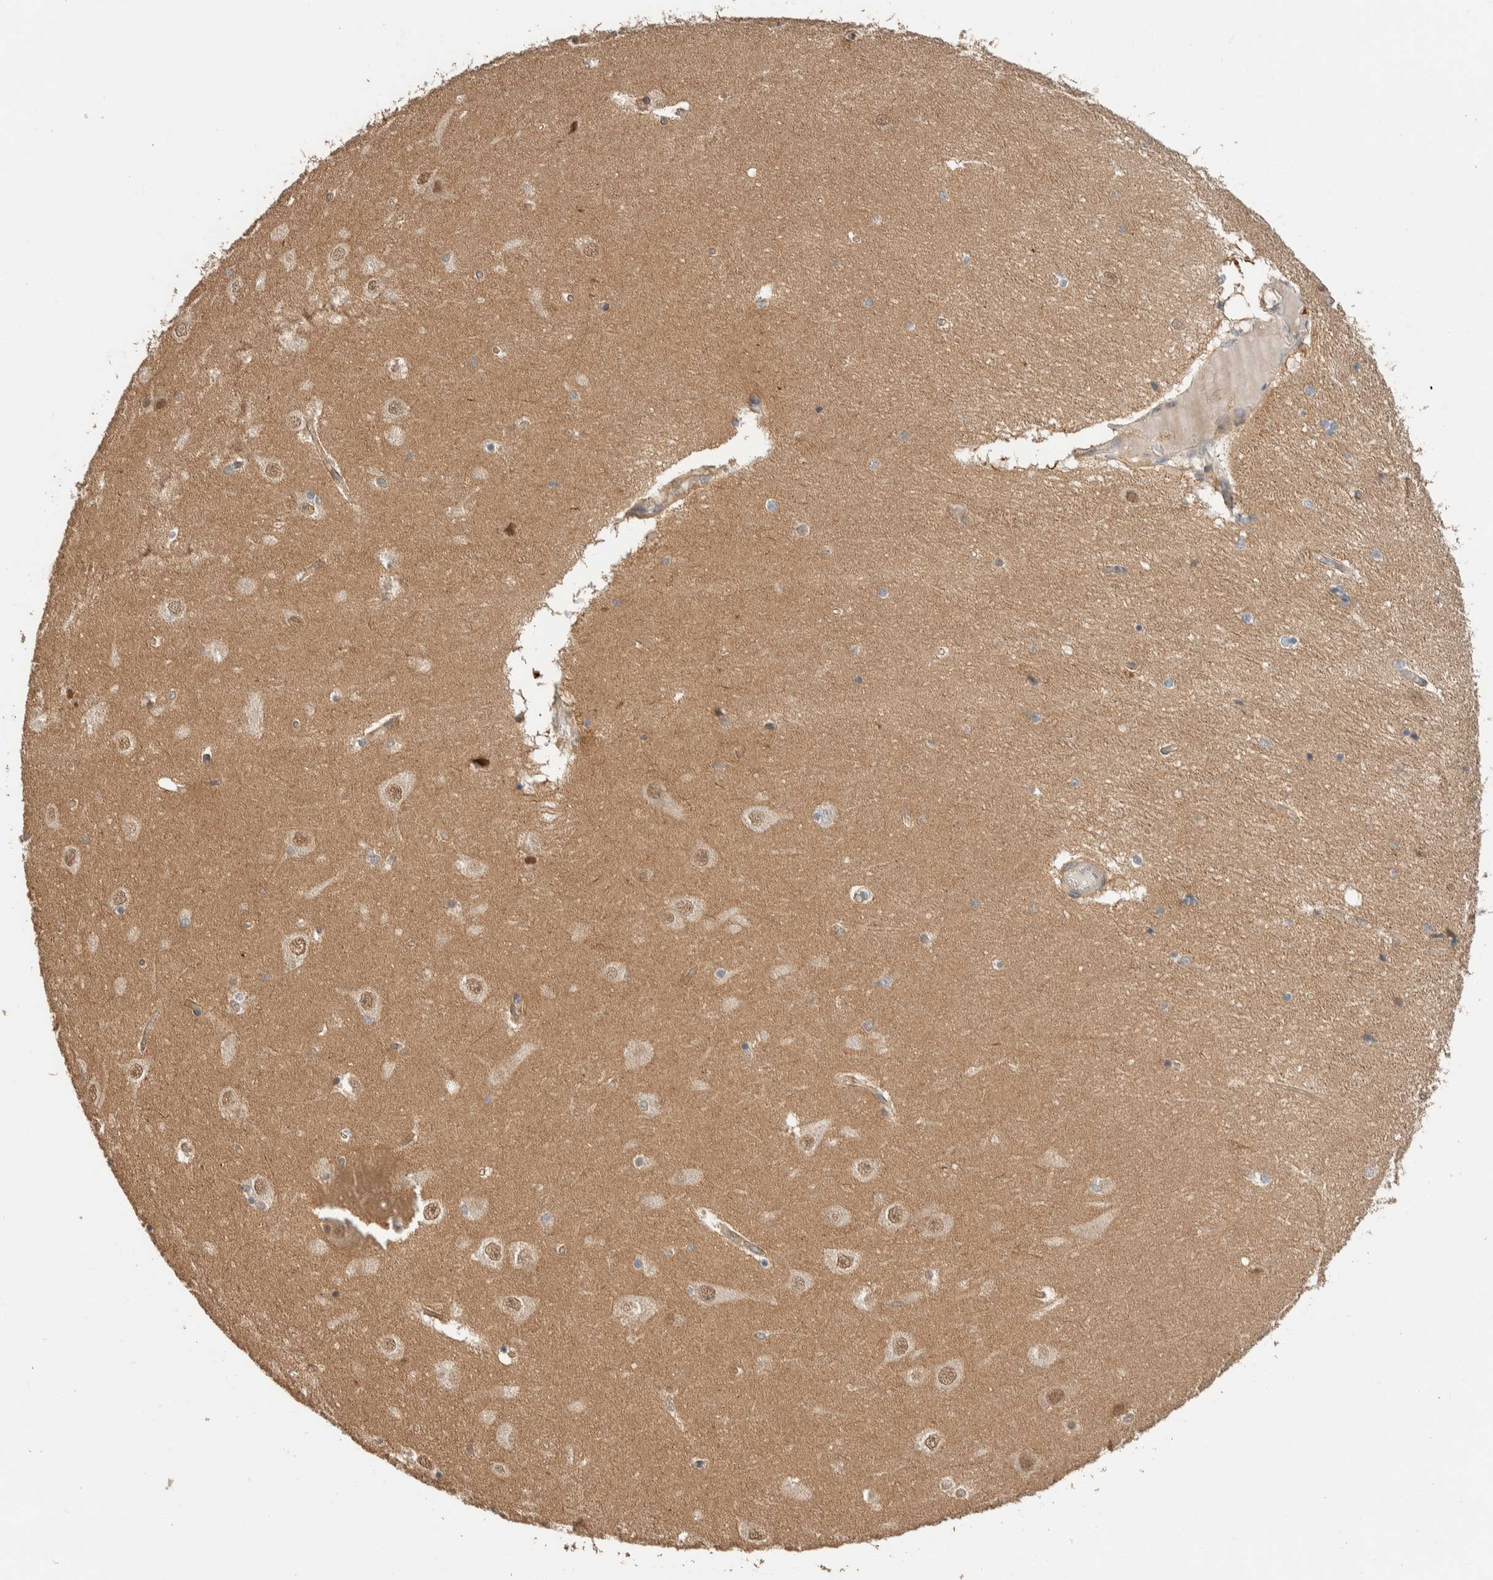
{"staining": {"intensity": "moderate", "quantity": "<25%", "location": "nuclear"}, "tissue": "hippocampus", "cell_type": "Glial cells", "image_type": "normal", "snomed": [{"axis": "morphology", "description": "Normal tissue, NOS"}, {"axis": "topography", "description": "Hippocampus"}], "caption": "Immunohistochemical staining of benign hippocampus demonstrates moderate nuclear protein staining in approximately <25% of glial cells.", "gene": "ZBTB2", "patient": {"sex": "female", "age": 54}}